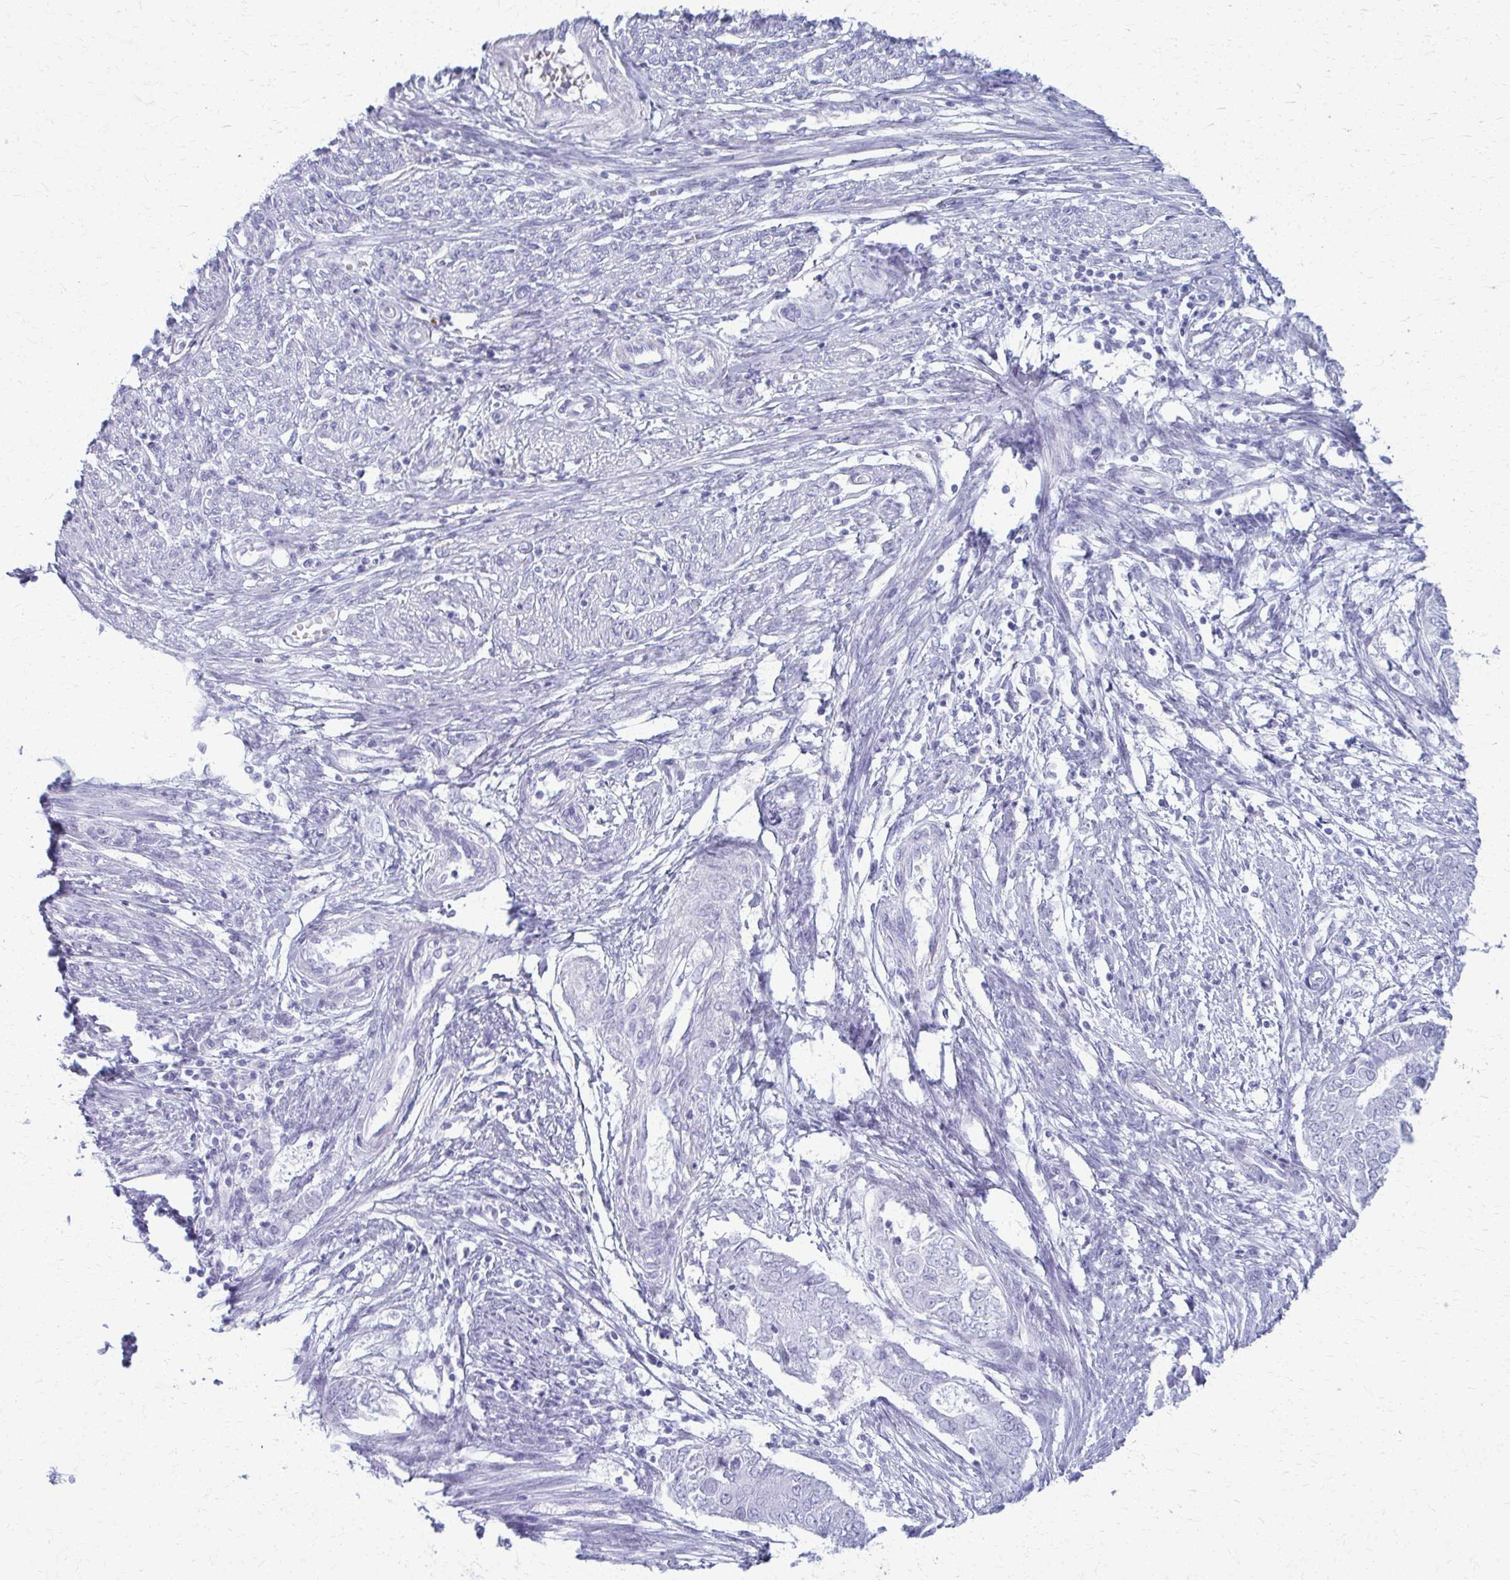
{"staining": {"intensity": "negative", "quantity": "none", "location": "none"}, "tissue": "endometrial cancer", "cell_type": "Tumor cells", "image_type": "cancer", "snomed": [{"axis": "morphology", "description": "Adenocarcinoma, NOS"}, {"axis": "topography", "description": "Endometrium"}], "caption": "Immunohistochemical staining of human endometrial cancer shows no significant staining in tumor cells.", "gene": "ACSM2B", "patient": {"sex": "female", "age": 62}}